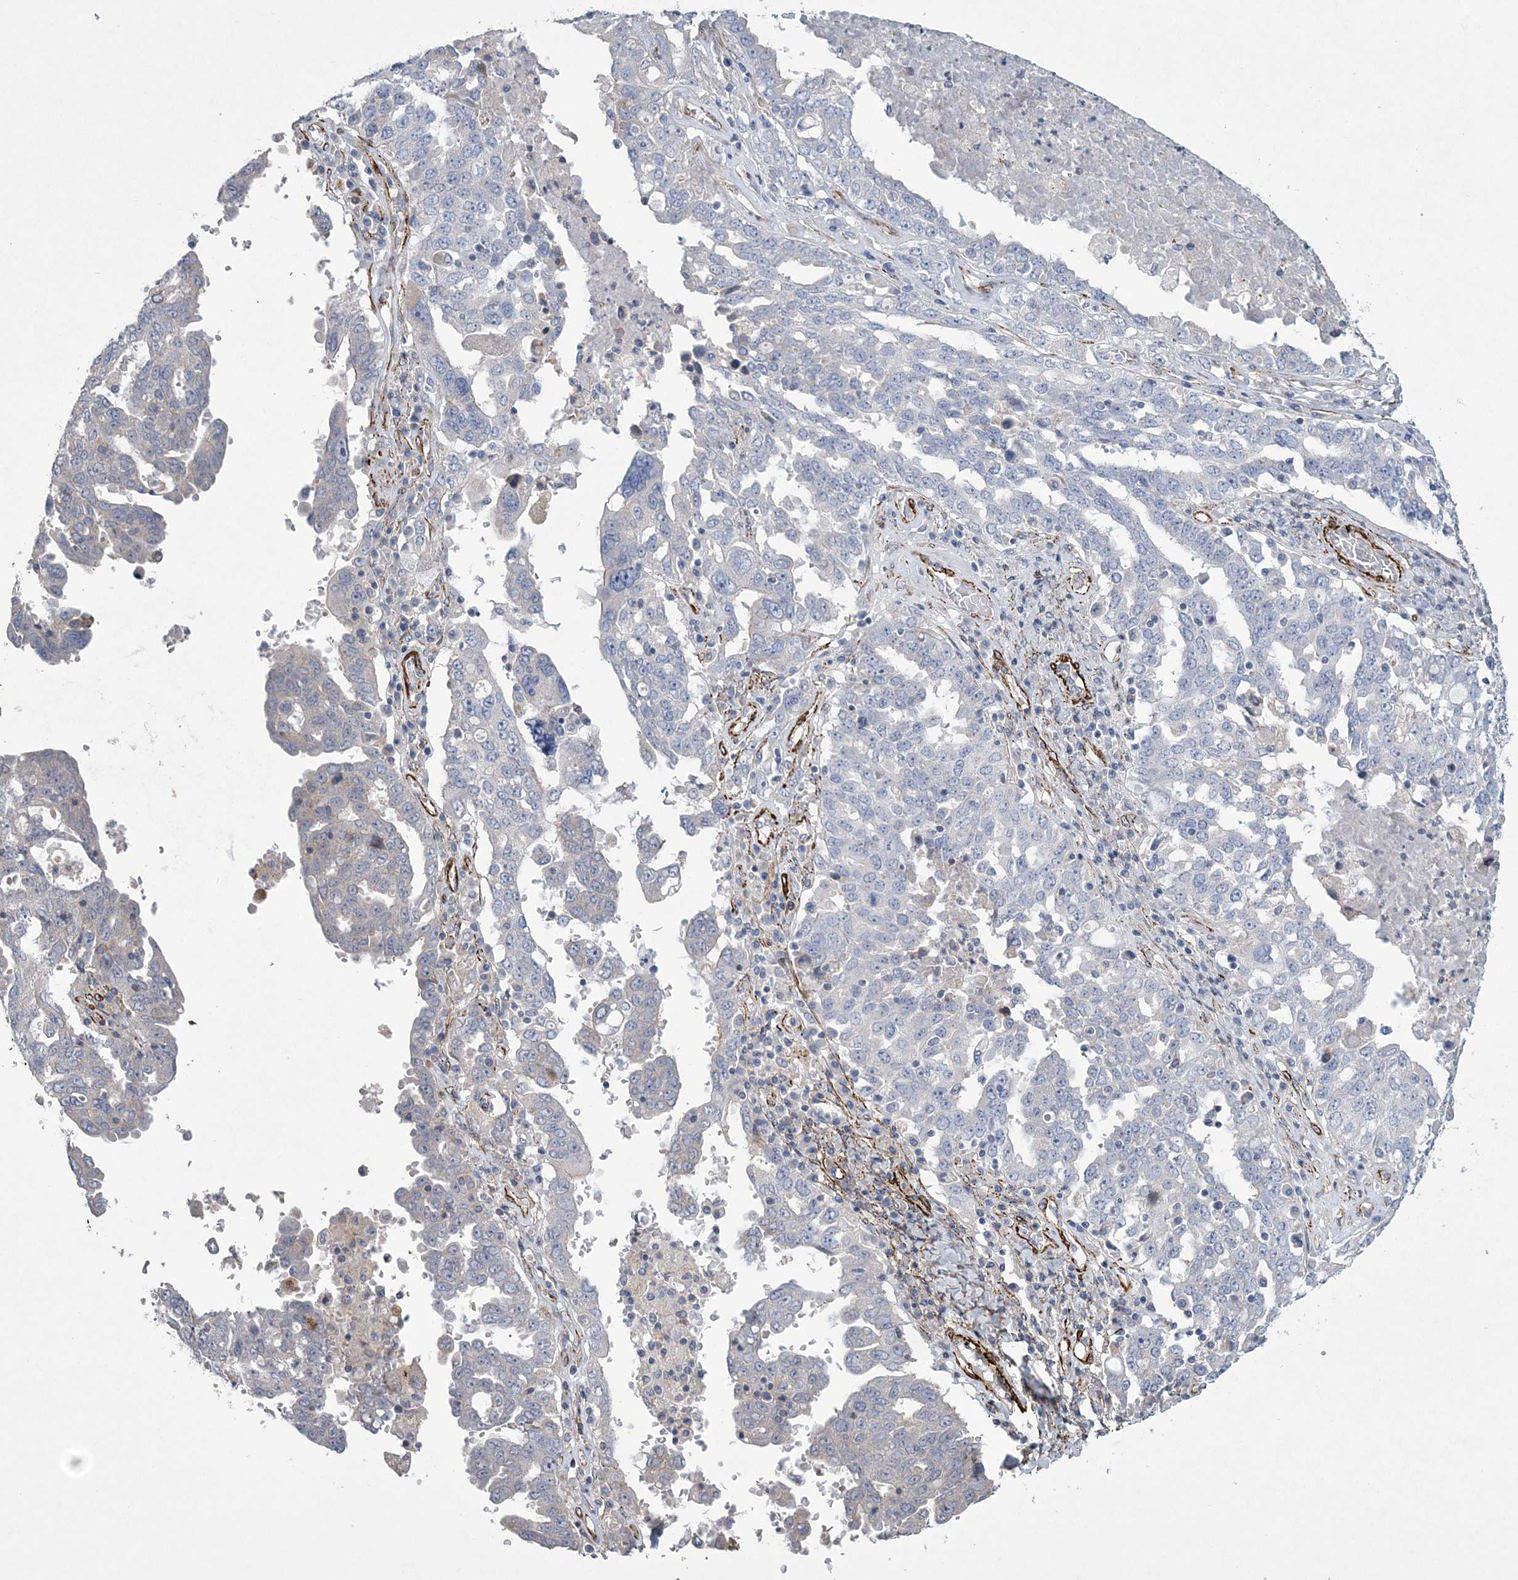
{"staining": {"intensity": "negative", "quantity": "none", "location": "none"}, "tissue": "ovarian cancer", "cell_type": "Tumor cells", "image_type": "cancer", "snomed": [{"axis": "morphology", "description": "Carcinoma, endometroid"}, {"axis": "topography", "description": "Ovary"}], "caption": "Histopathology image shows no protein expression in tumor cells of ovarian endometroid carcinoma tissue.", "gene": "ARSJ", "patient": {"sex": "female", "age": 62}}